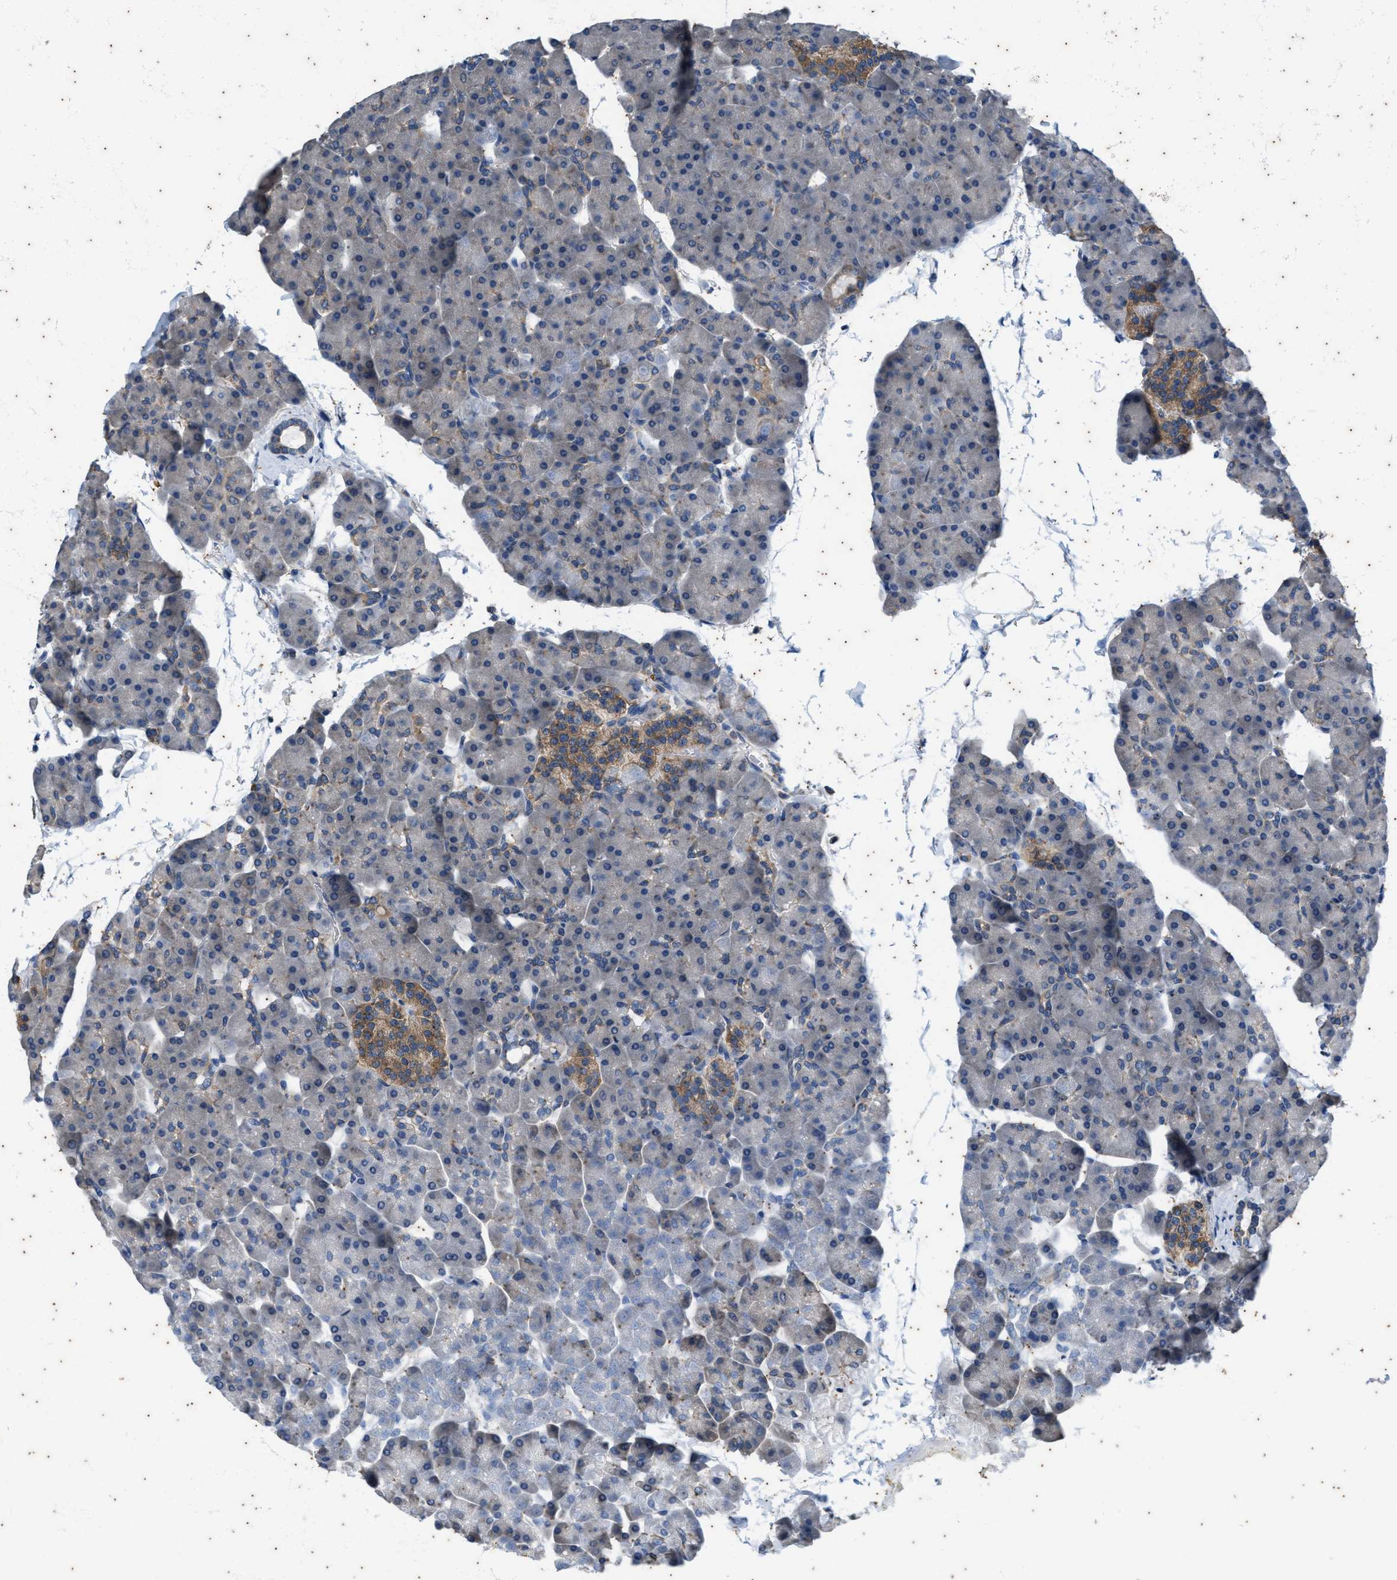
{"staining": {"intensity": "negative", "quantity": "none", "location": "none"}, "tissue": "pancreas", "cell_type": "Exocrine glandular cells", "image_type": "normal", "snomed": [{"axis": "morphology", "description": "Normal tissue, NOS"}, {"axis": "topography", "description": "Pancreas"}], "caption": "High power microscopy photomicrograph of an immunohistochemistry (IHC) photomicrograph of benign pancreas, revealing no significant expression in exocrine glandular cells.", "gene": "COX19", "patient": {"sex": "male", "age": 35}}